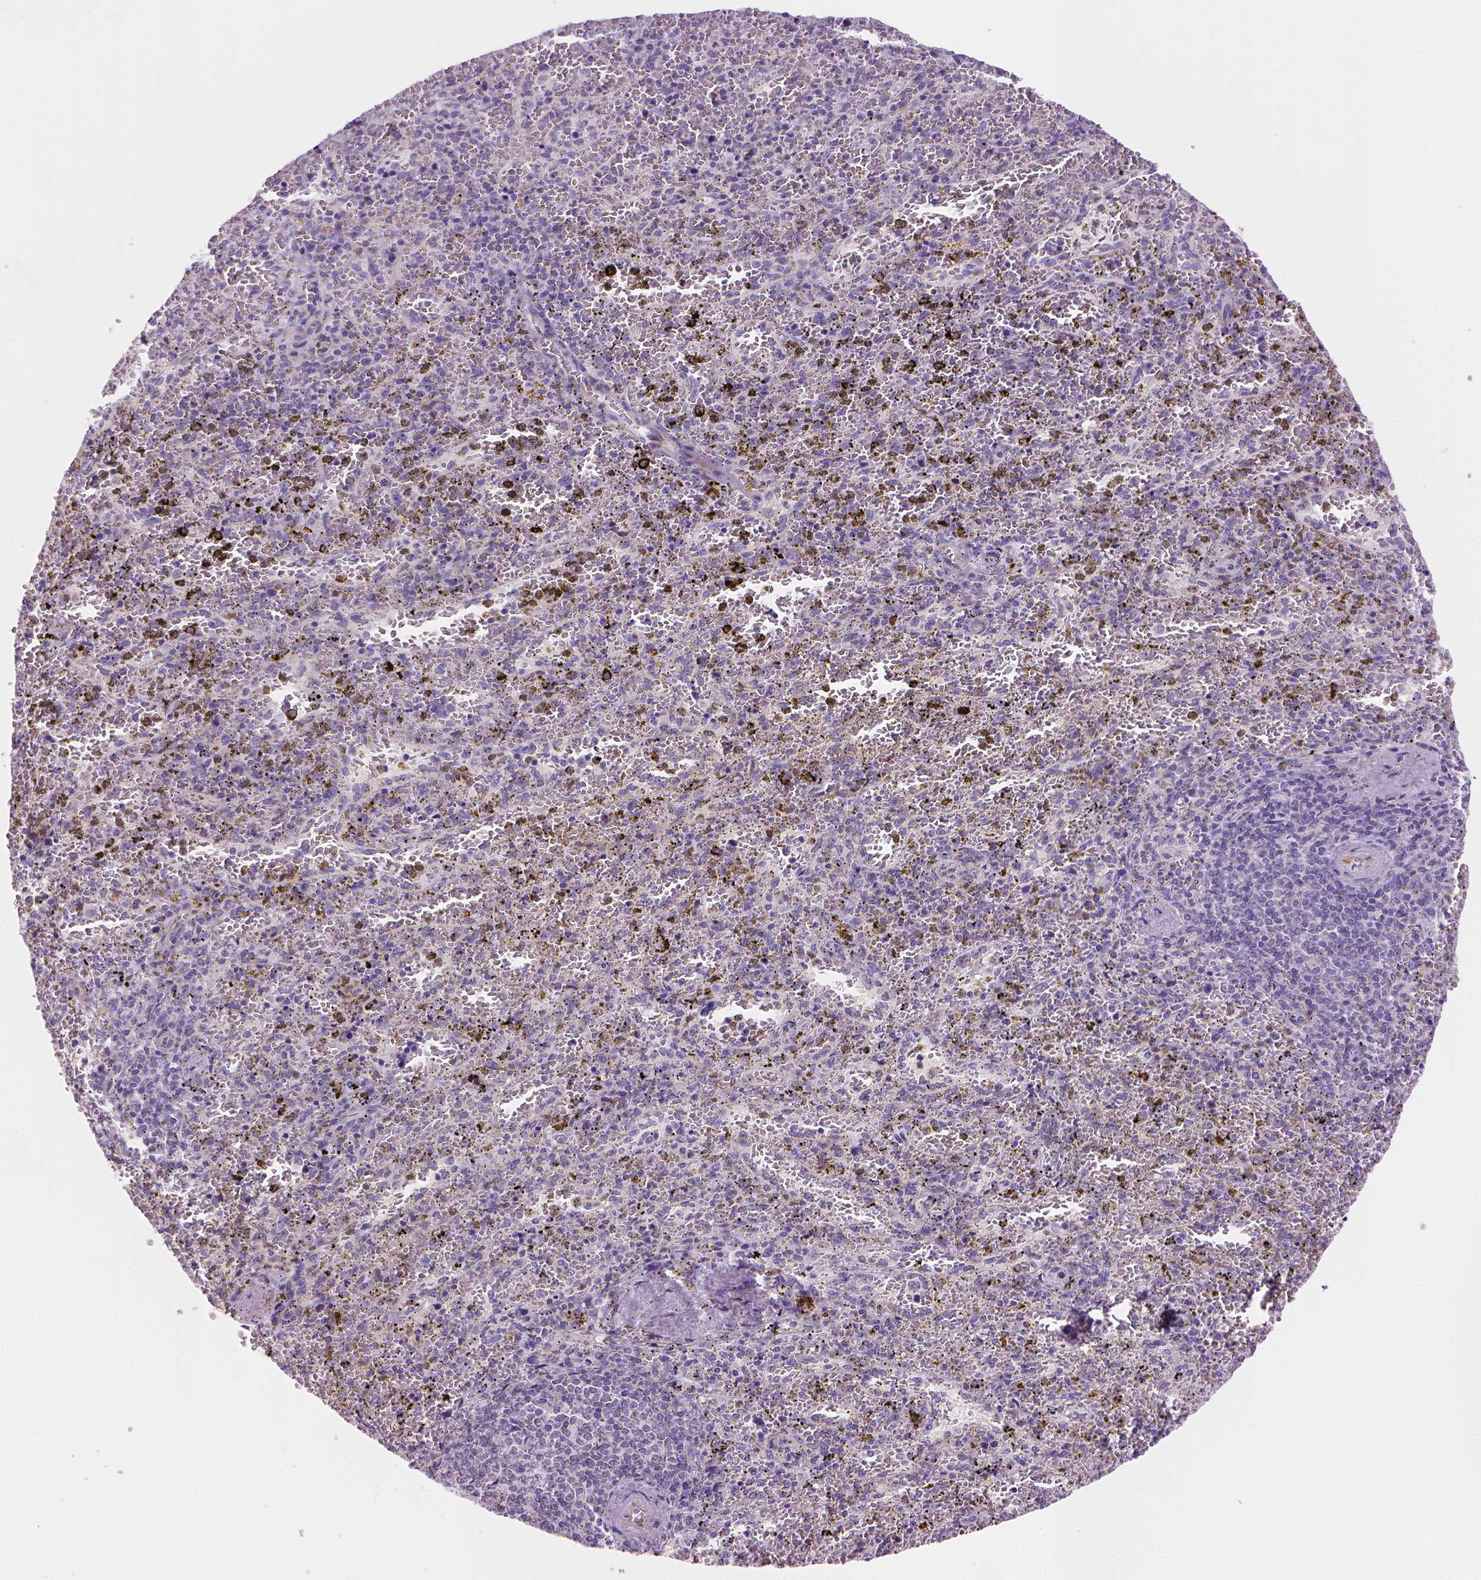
{"staining": {"intensity": "negative", "quantity": "none", "location": "none"}, "tissue": "spleen", "cell_type": "Cells in red pulp", "image_type": "normal", "snomed": [{"axis": "morphology", "description": "Normal tissue, NOS"}, {"axis": "topography", "description": "Spleen"}], "caption": "Cells in red pulp are negative for brown protein staining in unremarkable spleen.", "gene": "CES2", "patient": {"sex": "female", "age": 50}}